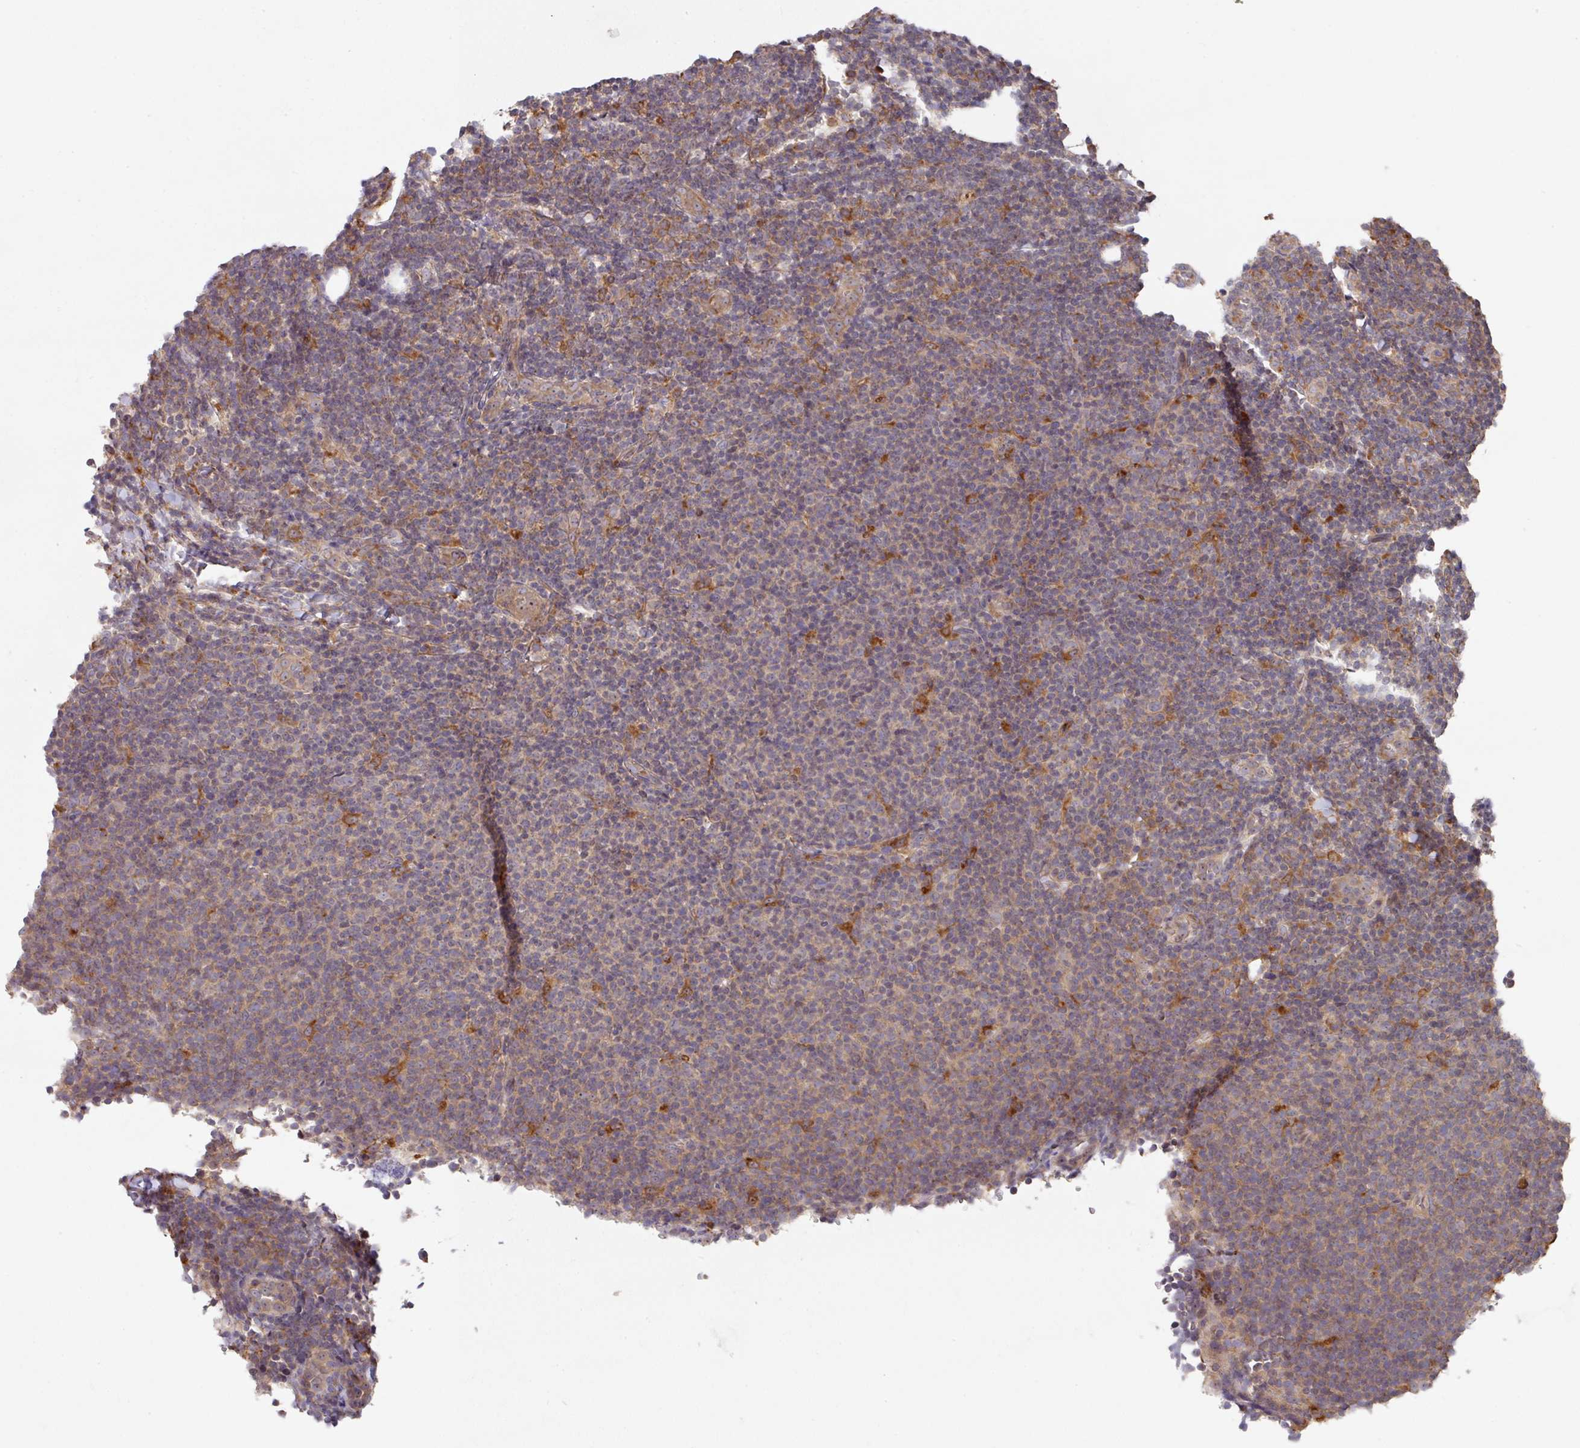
{"staining": {"intensity": "weak", "quantity": "<25%", "location": "cytoplasmic/membranous"}, "tissue": "lymphoma", "cell_type": "Tumor cells", "image_type": "cancer", "snomed": [{"axis": "morphology", "description": "Malignant lymphoma, non-Hodgkin's type, Low grade"}, {"axis": "topography", "description": "Lymph node"}], "caption": "An image of human lymphoma is negative for staining in tumor cells. (Brightfield microscopy of DAB (3,3'-diaminobenzidine) IHC at high magnification).", "gene": "TRIM14", "patient": {"sex": "male", "age": 66}}